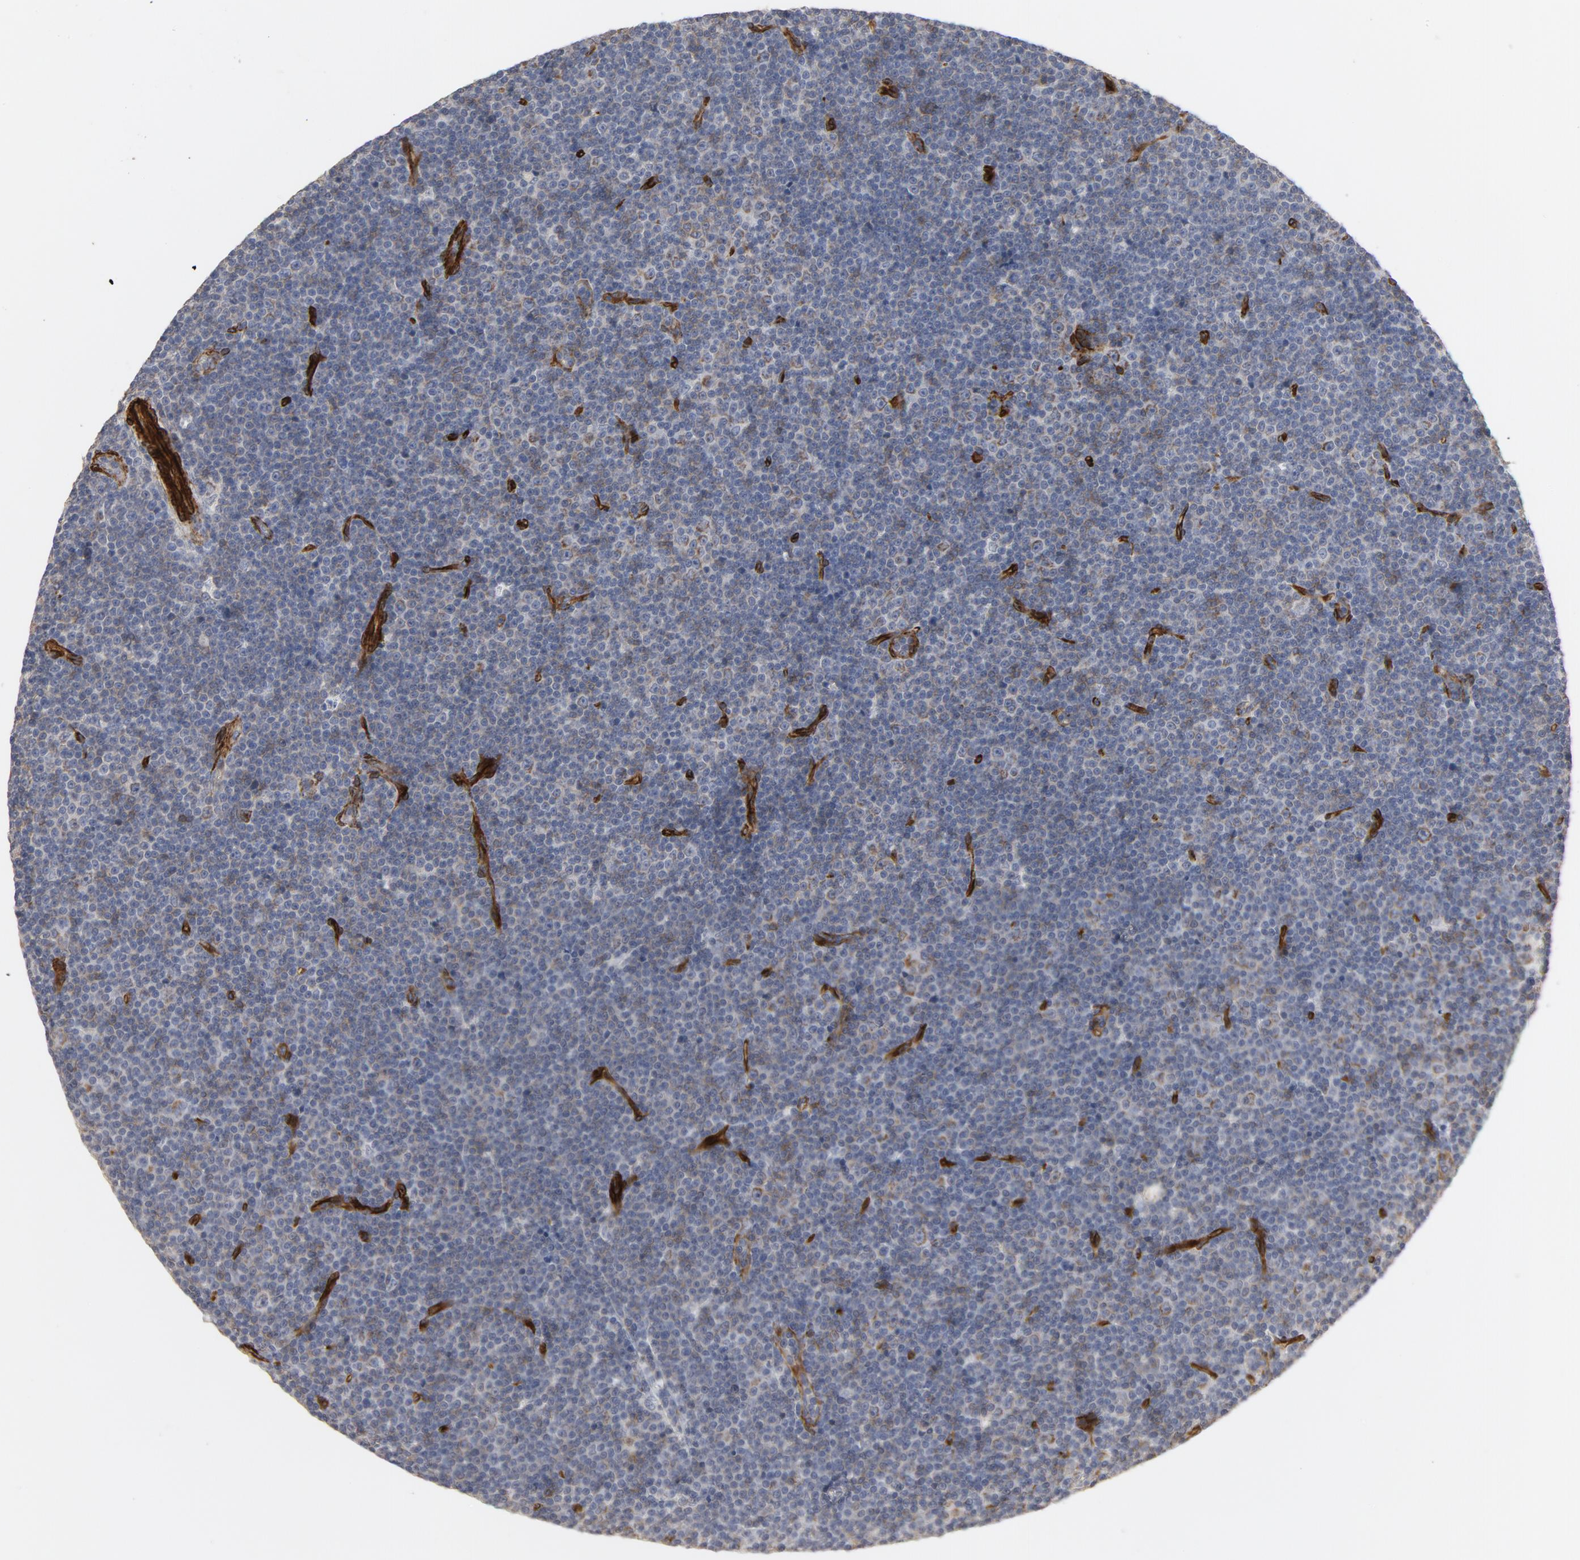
{"staining": {"intensity": "negative", "quantity": "none", "location": "none"}, "tissue": "lymphoma", "cell_type": "Tumor cells", "image_type": "cancer", "snomed": [{"axis": "morphology", "description": "Malignant lymphoma, non-Hodgkin's type, Low grade"}, {"axis": "topography", "description": "Lymph node"}], "caption": "The image shows no significant staining in tumor cells of lymphoma.", "gene": "GNG2", "patient": {"sex": "female", "age": 67}}